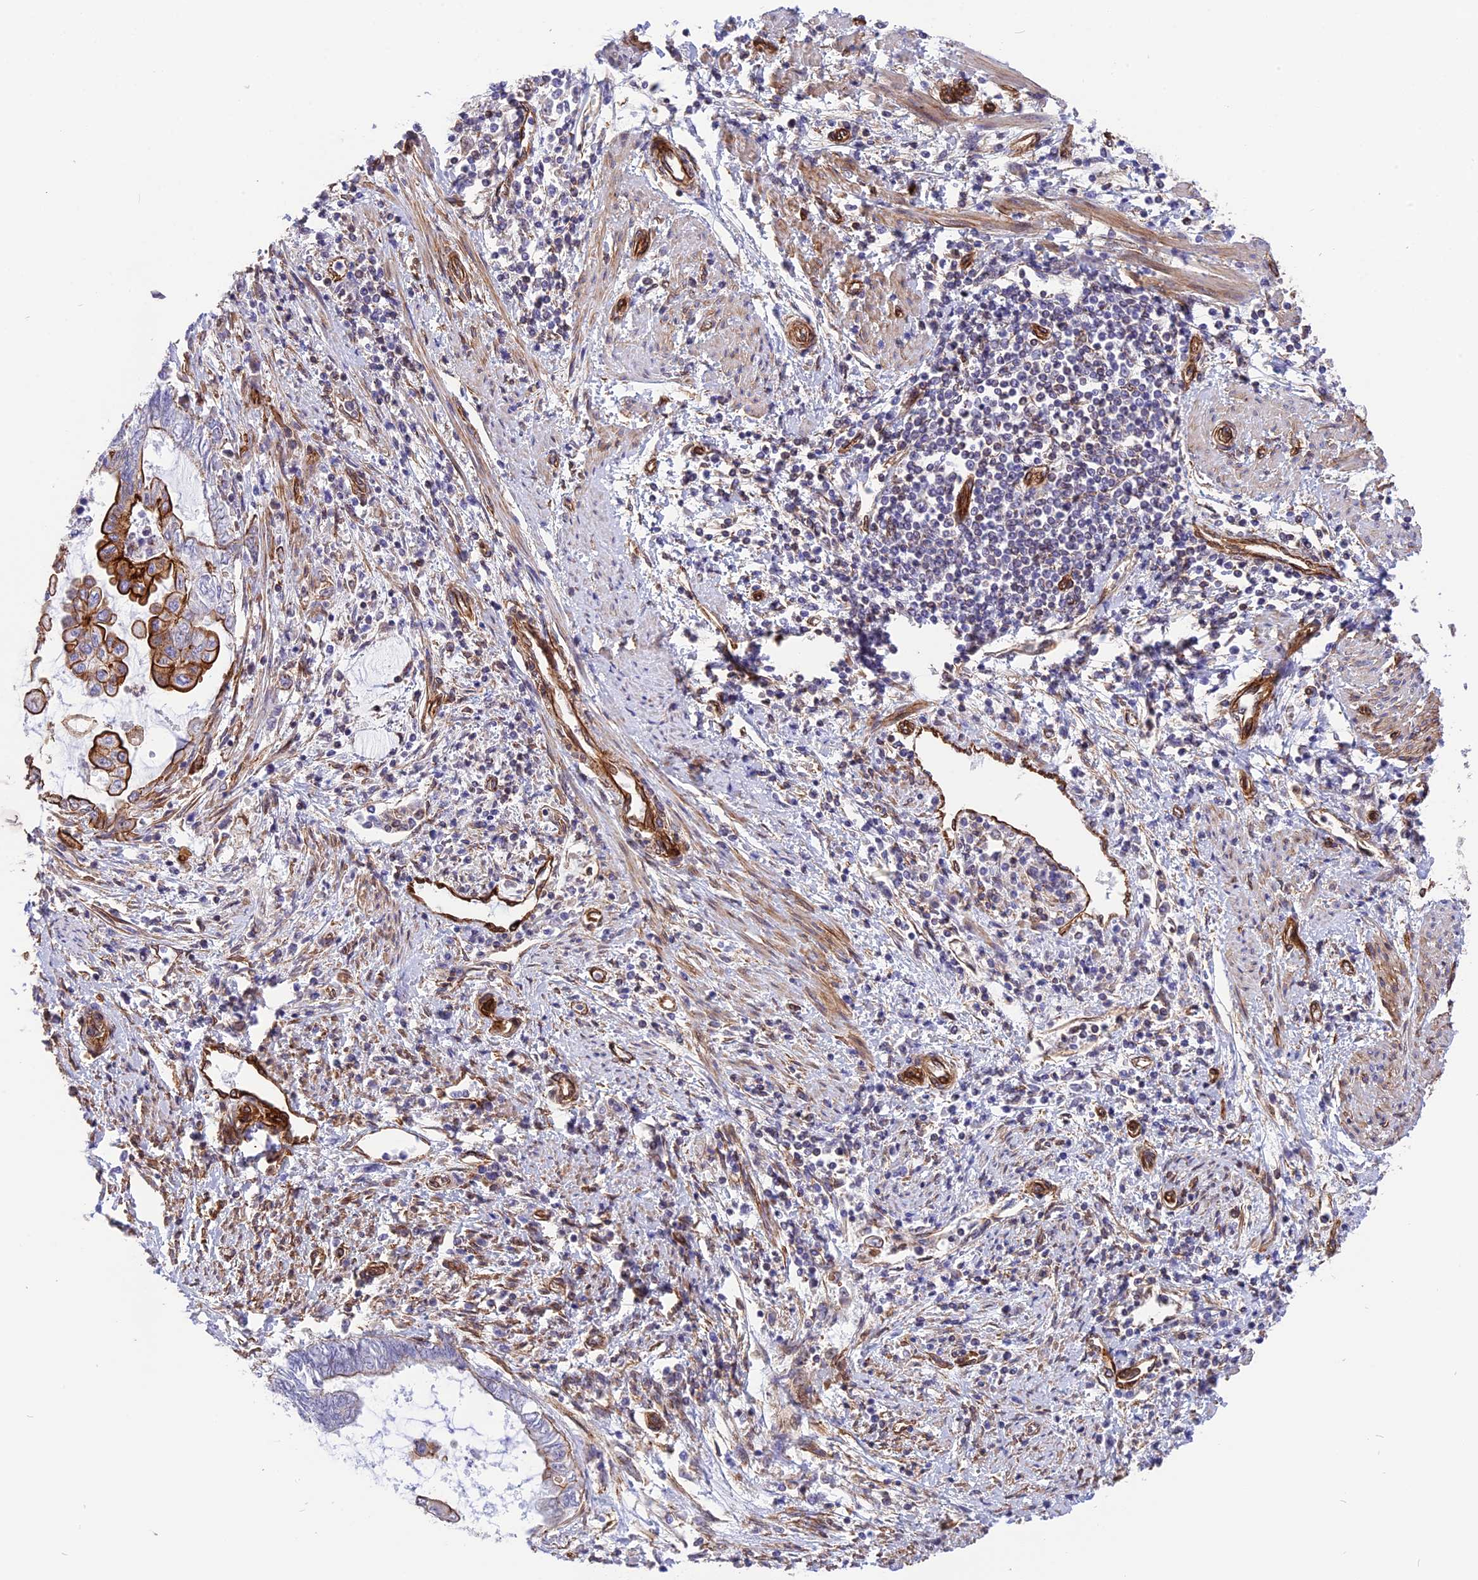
{"staining": {"intensity": "moderate", "quantity": "<25%", "location": "cytoplasmic/membranous"}, "tissue": "endometrial cancer", "cell_type": "Tumor cells", "image_type": "cancer", "snomed": [{"axis": "morphology", "description": "Adenocarcinoma, NOS"}, {"axis": "topography", "description": "Uterus"}, {"axis": "topography", "description": "Endometrium"}], "caption": "Immunohistochemistry (IHC) image of neoplastic tissue: human adenocarcinoma (endometrial) stained using IHC displays low levels of moderate protein expression localized specifically in the cytoplasmic/membranous of tumor cells, appearing as a cytoplasmic/membranous brown color.", "gene": "R3HDM4", "patient": {"sex": "female", "age": 70}}